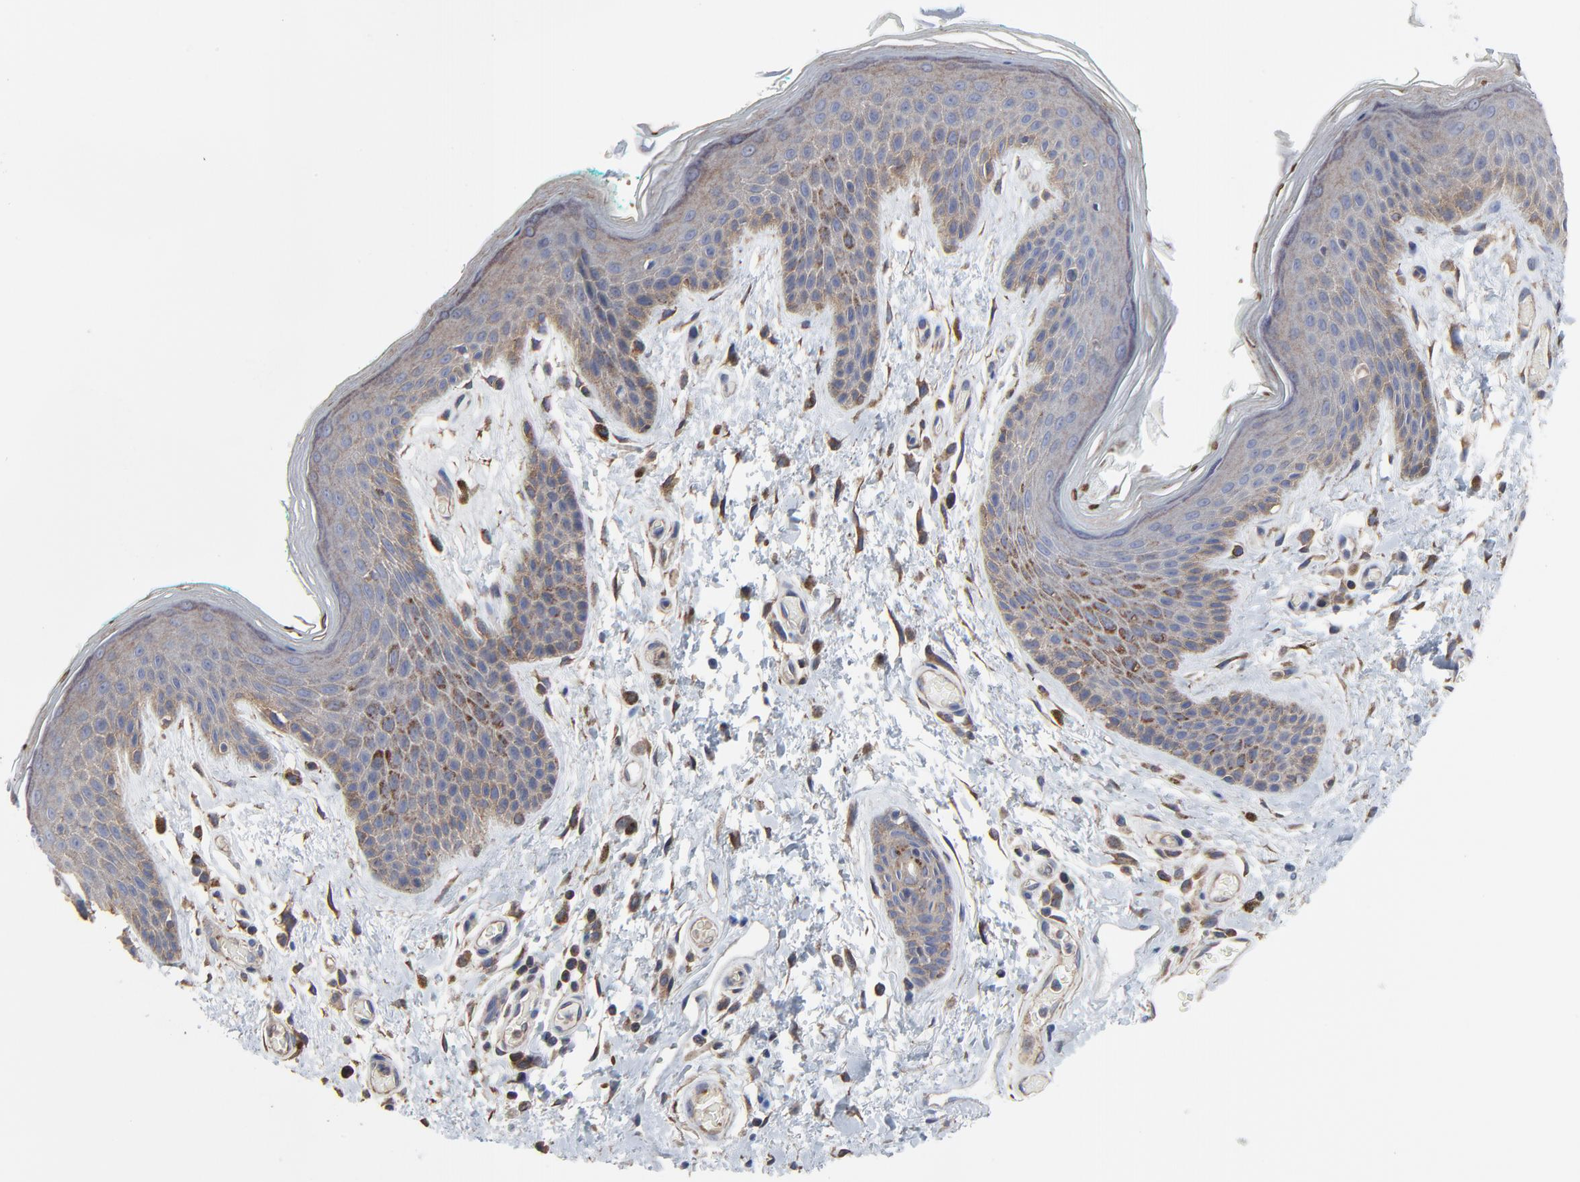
{"staining": {"intensity": "moderate", "quantity": ">75%", "location": "cytoplasmic/membranous"}, "tissue": "skin", "cell_type": "Epidermal cells", "image_type": "normal", "snomed": [{"axis": "morphology", "description": "Normal tissue, NOS"}, {"axis": "topography", "description": "Anal"}], "caption": "Protein expression analysis of unremarkable human skin reveals moderate cytoplasmic/membranous staining in approximately >75% of epidermal cells.", "gene": "NXF3", "patient": {"sex": "male", "age": 74}}